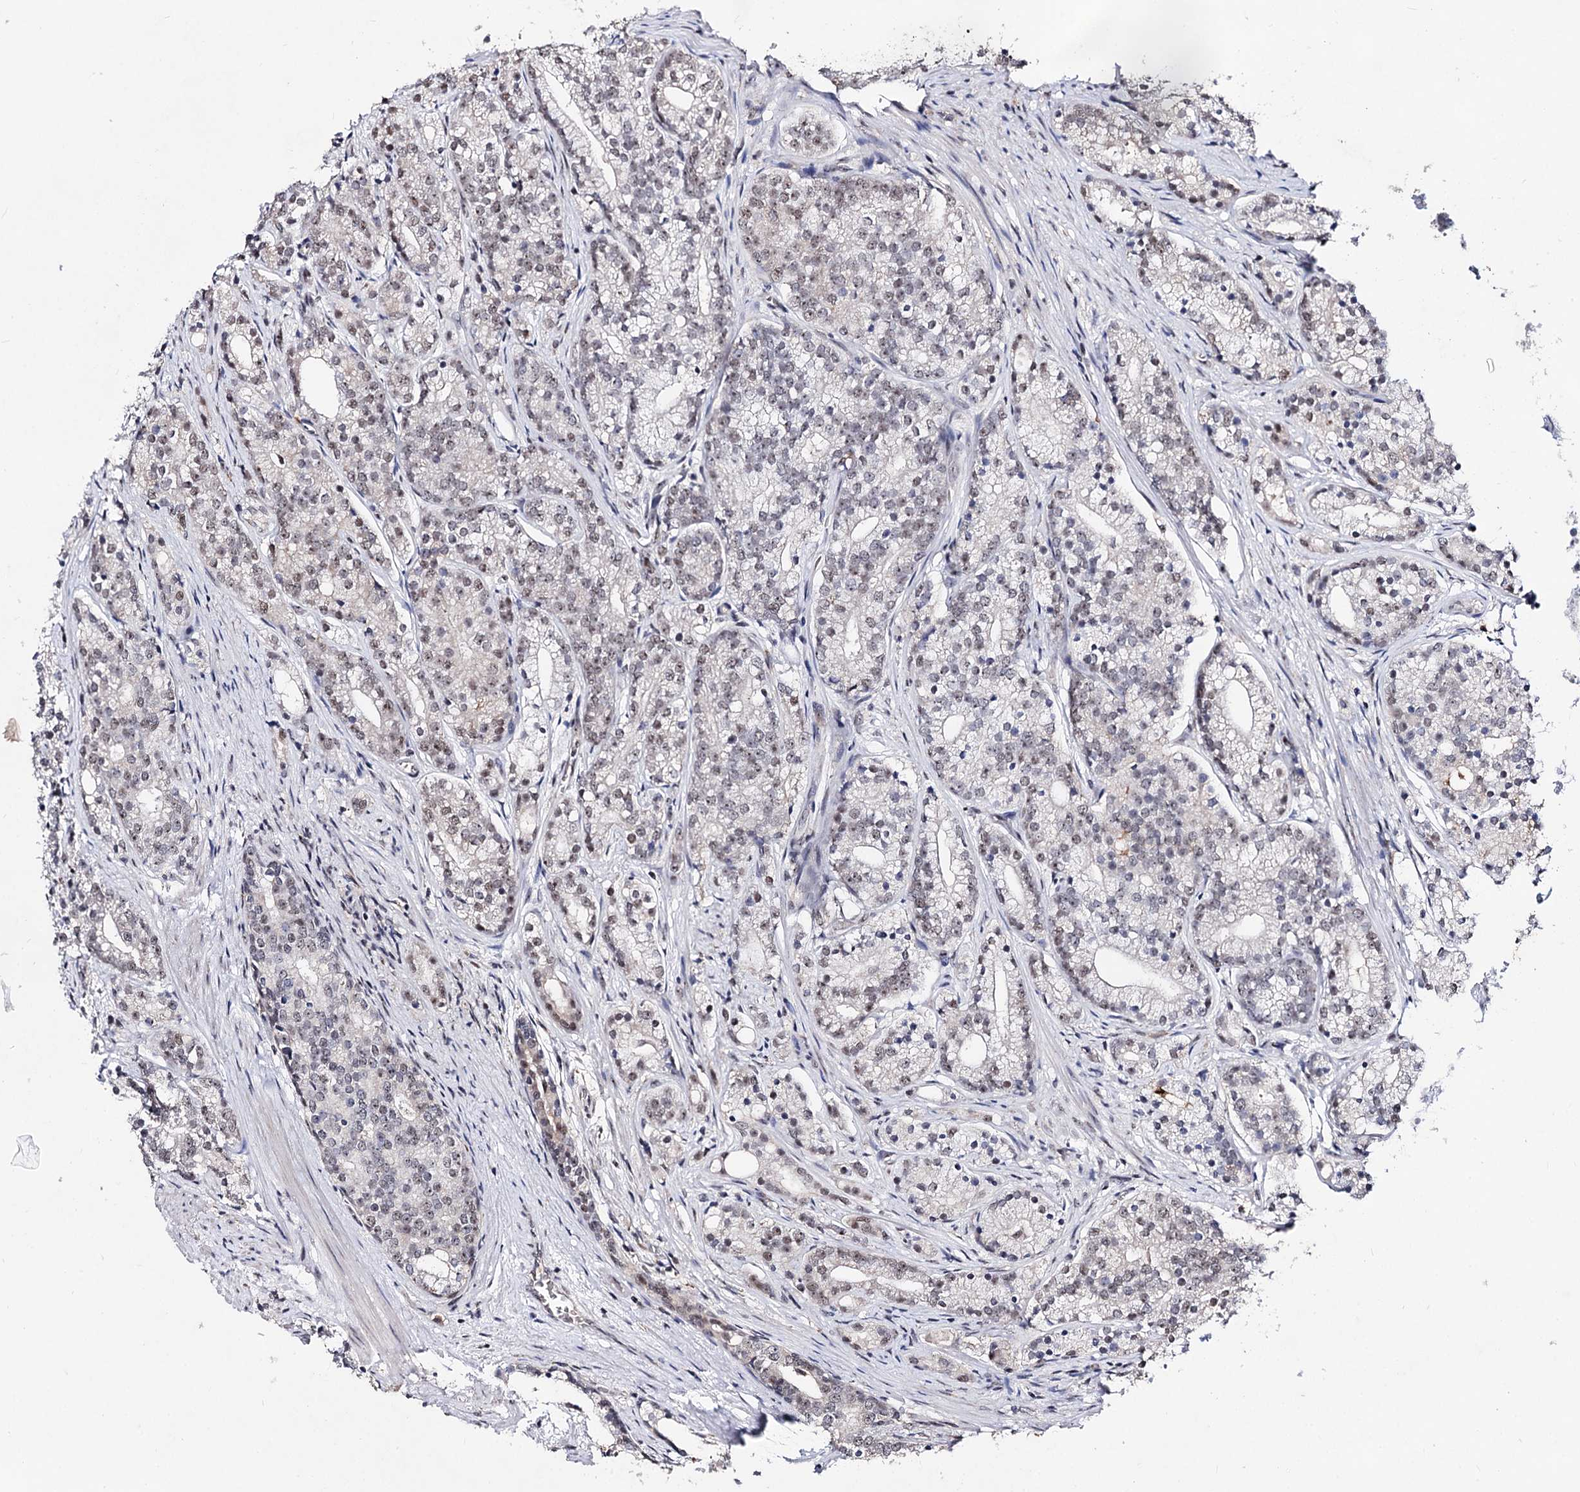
{"staining": {"intensity": "weak", "quantity": "<25%", "location": "nuclear"}, "tissue": "prostate cancer", "cell_type": "Tumor cells", "image_type": "cancer", "snomed": [{"axis": "morphology", "description": "Adenocarcinoma, Low grade"}, {"axis": "topography", "description": "Prostate"}], "caption": "Immunohistochemistry micrograph of neoplastic tissue: human prostate cancer stained with DAB (3,3'-diaminobenzidine) exhibits no significant protein staining in tumor cells.", "gene": "EXOSC10", "patient": {"sex": "male", "age": 71}}